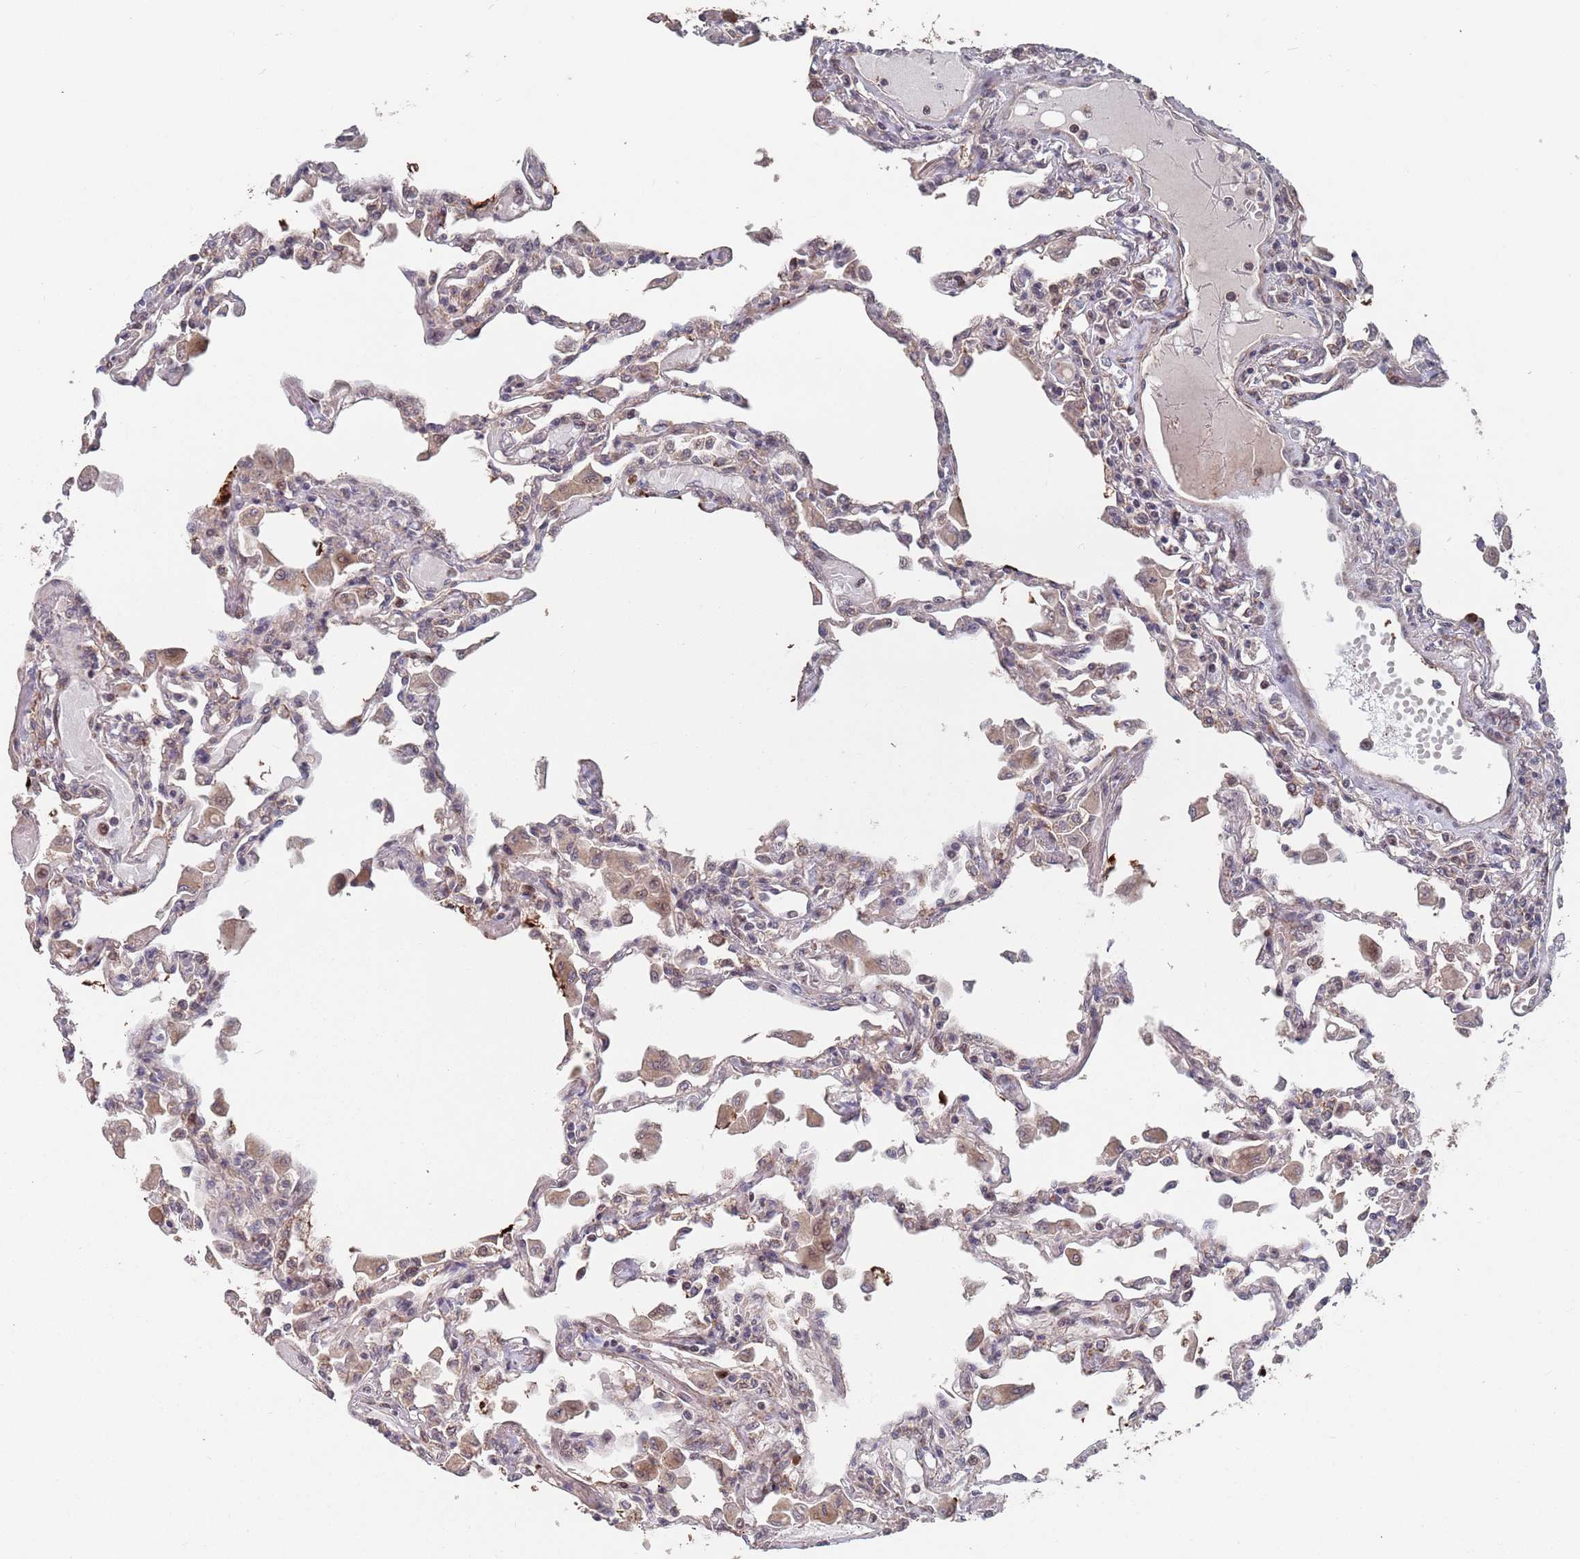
{"staining": {"intensity": "weak", "quantity": "<25%", "location": "cytoplasmic/membranous"}, "tissue": "lung", "cell_type": "Alveolar cells", "image_type": "normal", "snomed": [{"axis": "morphology", "description": "Normal tissue, NOS"}, {"axis": "topography", "description": "Bronchus"}, {"axis": "topography", "description": "Lung"}], "caption": "Alveolar cells show no significant staining in unremarkable lung. (Immunohistochemistry, brightfield microscopy, high magnification).", "gene": "UNC45A", "patient": {"sex": "female", "age": 49}}